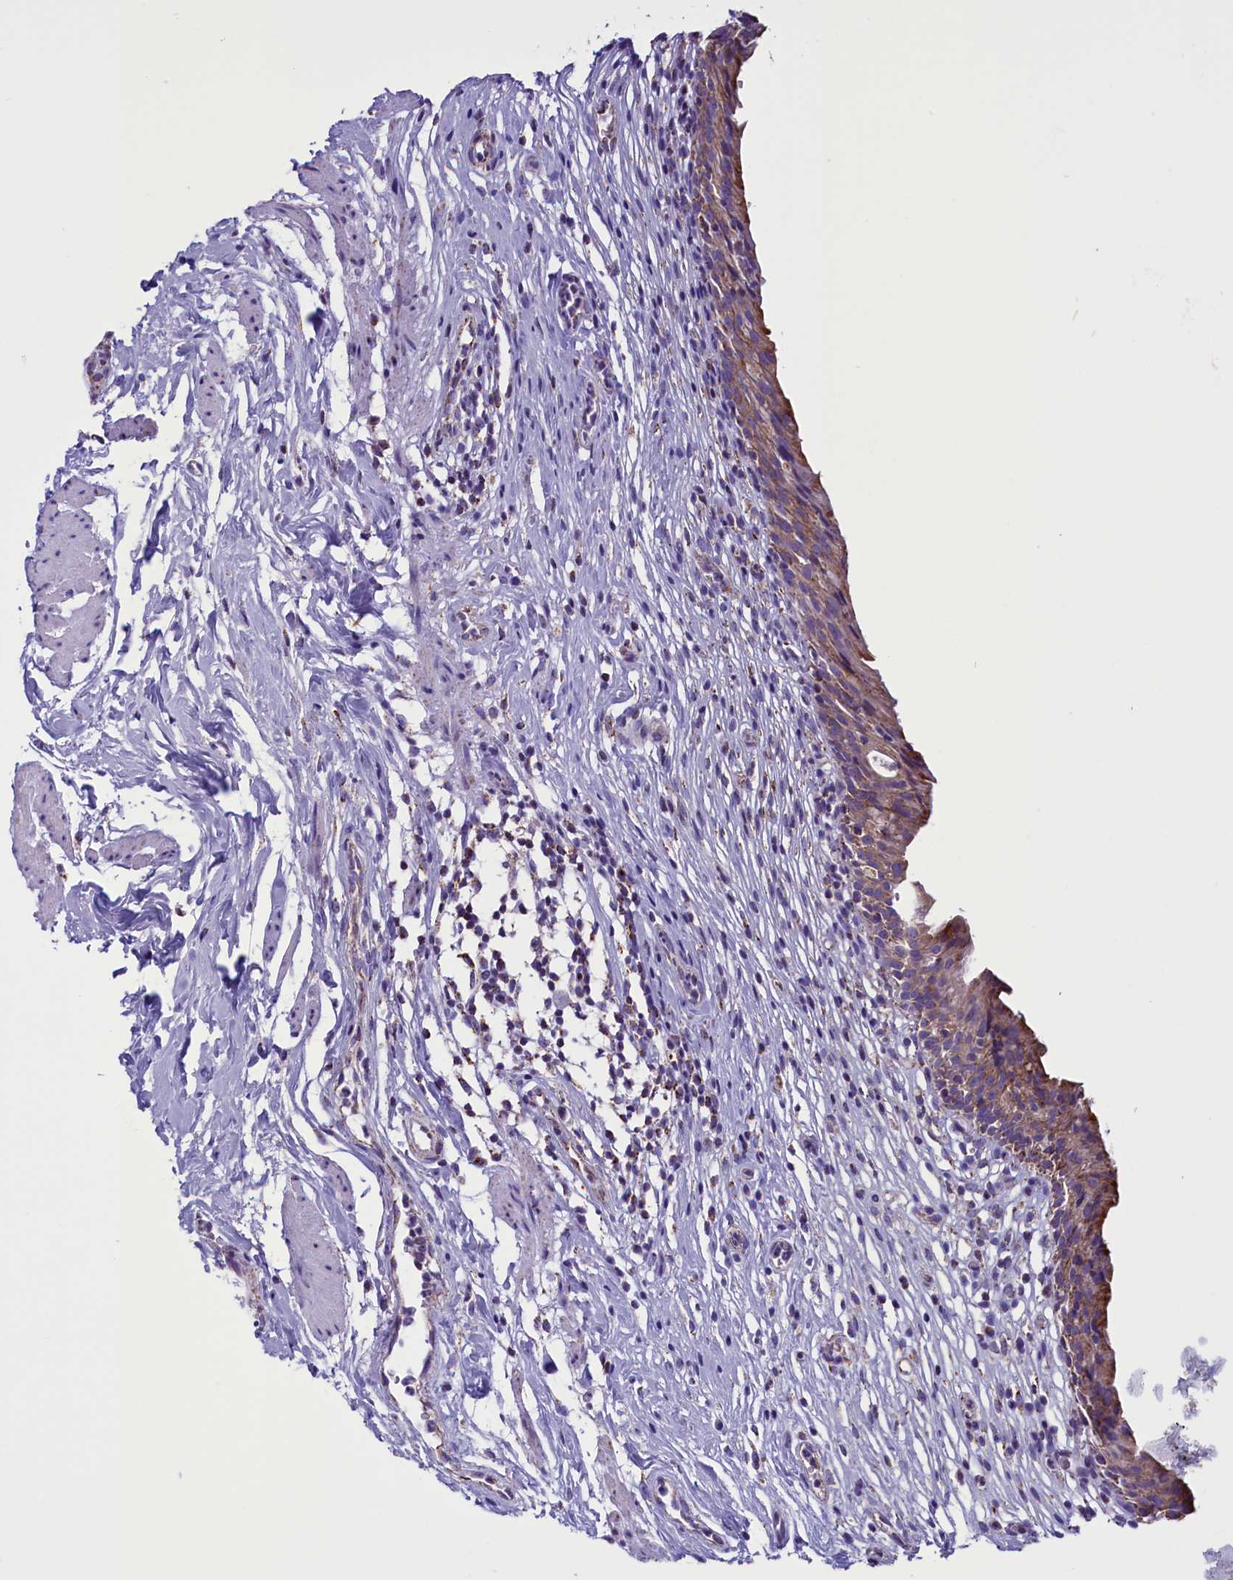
{"staining": {"intensity": "moderate", "quantity": ">75%", "location": "cytoplasmic/membranous"}, "tissue": "urinary bladder", "cell_type": "Urothelial cells", "image_type": "normal", "snomed": [{"axis": "morphology", "description": "Normal tissue, NOS"}, {"axis": "morphology", "description": "Inflammation, NOS"}, {"axis": "topography", "description": "Urinary bladder"}], "caption": "An image of human urinary bladder stained for a protein displays moderate cytoplasmic/membranous brown staining in urothelial cells. Using DAB (brown) and hematoxylin (blue) stains, captured at high magnification using brightfield microscopy.", "gene": "ICA1L", "patient": {"sex": "male", "age": 63}}